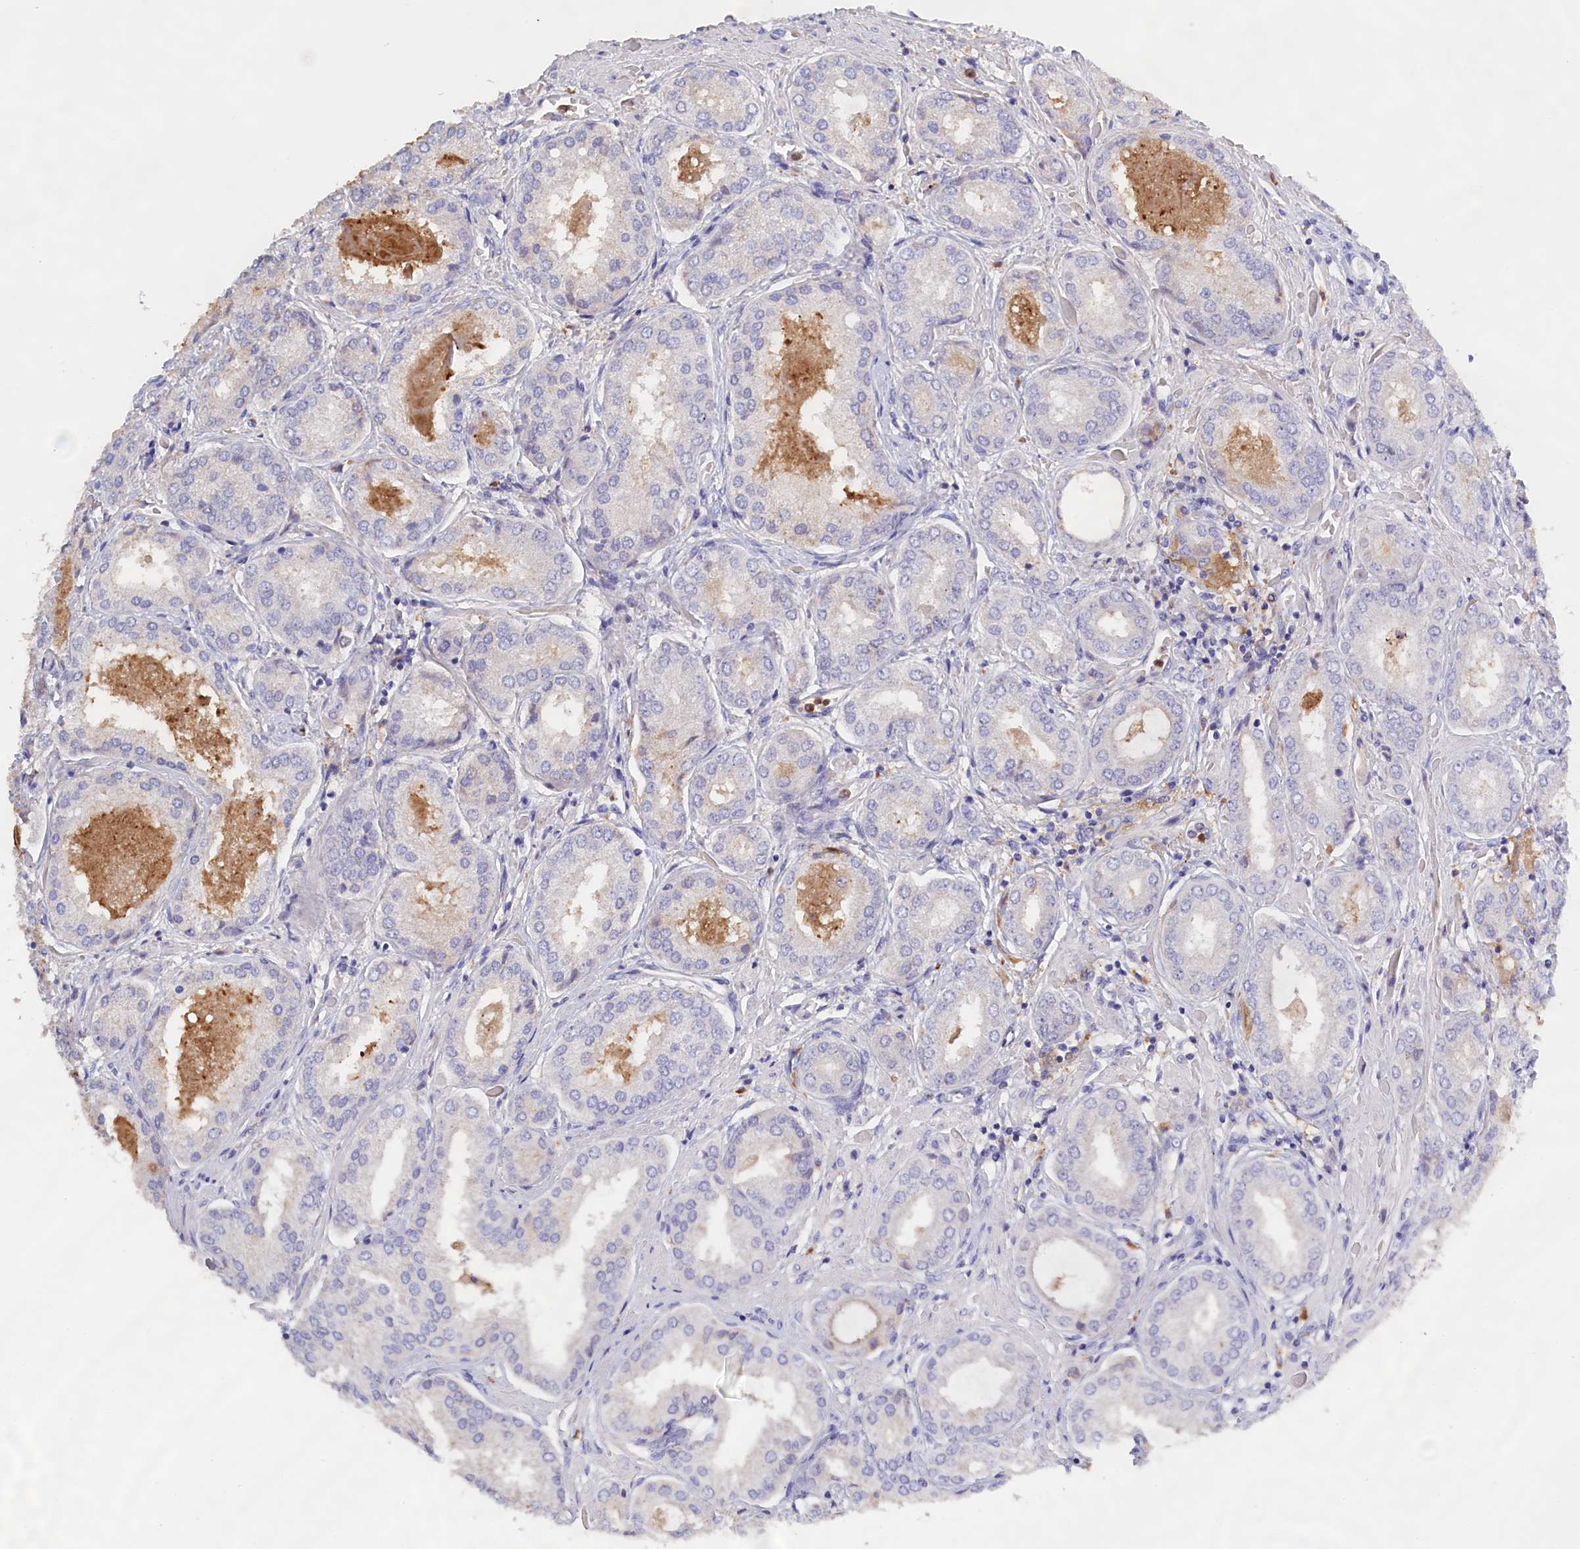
{"staining": {"intensity": "negative", "quantity": "none", "location": "none"}, "tissue": "prostate cancer", "cell_type": "Tumor cells", "image_type": "cancer", "snomed": [{"axis": "morphology", "description": "Adenocarcinoma, Low grade"}, {"axis": "topography", "description": "Prostate"}], "caption": "An immunohistochemistry (IHC) micrograph of prostate low-grade adenocarcinoma is shown. There is no staining in tumor cells of prostate low-grade adenocarcinoma. The staining is performed using DAB (3,3'-diaminobenzidine) brown chromogen with nuclei counter-stained in using hematoxylin.", "gene": "FAM149B1", "patient": {"sex": "male", "age": 68}}